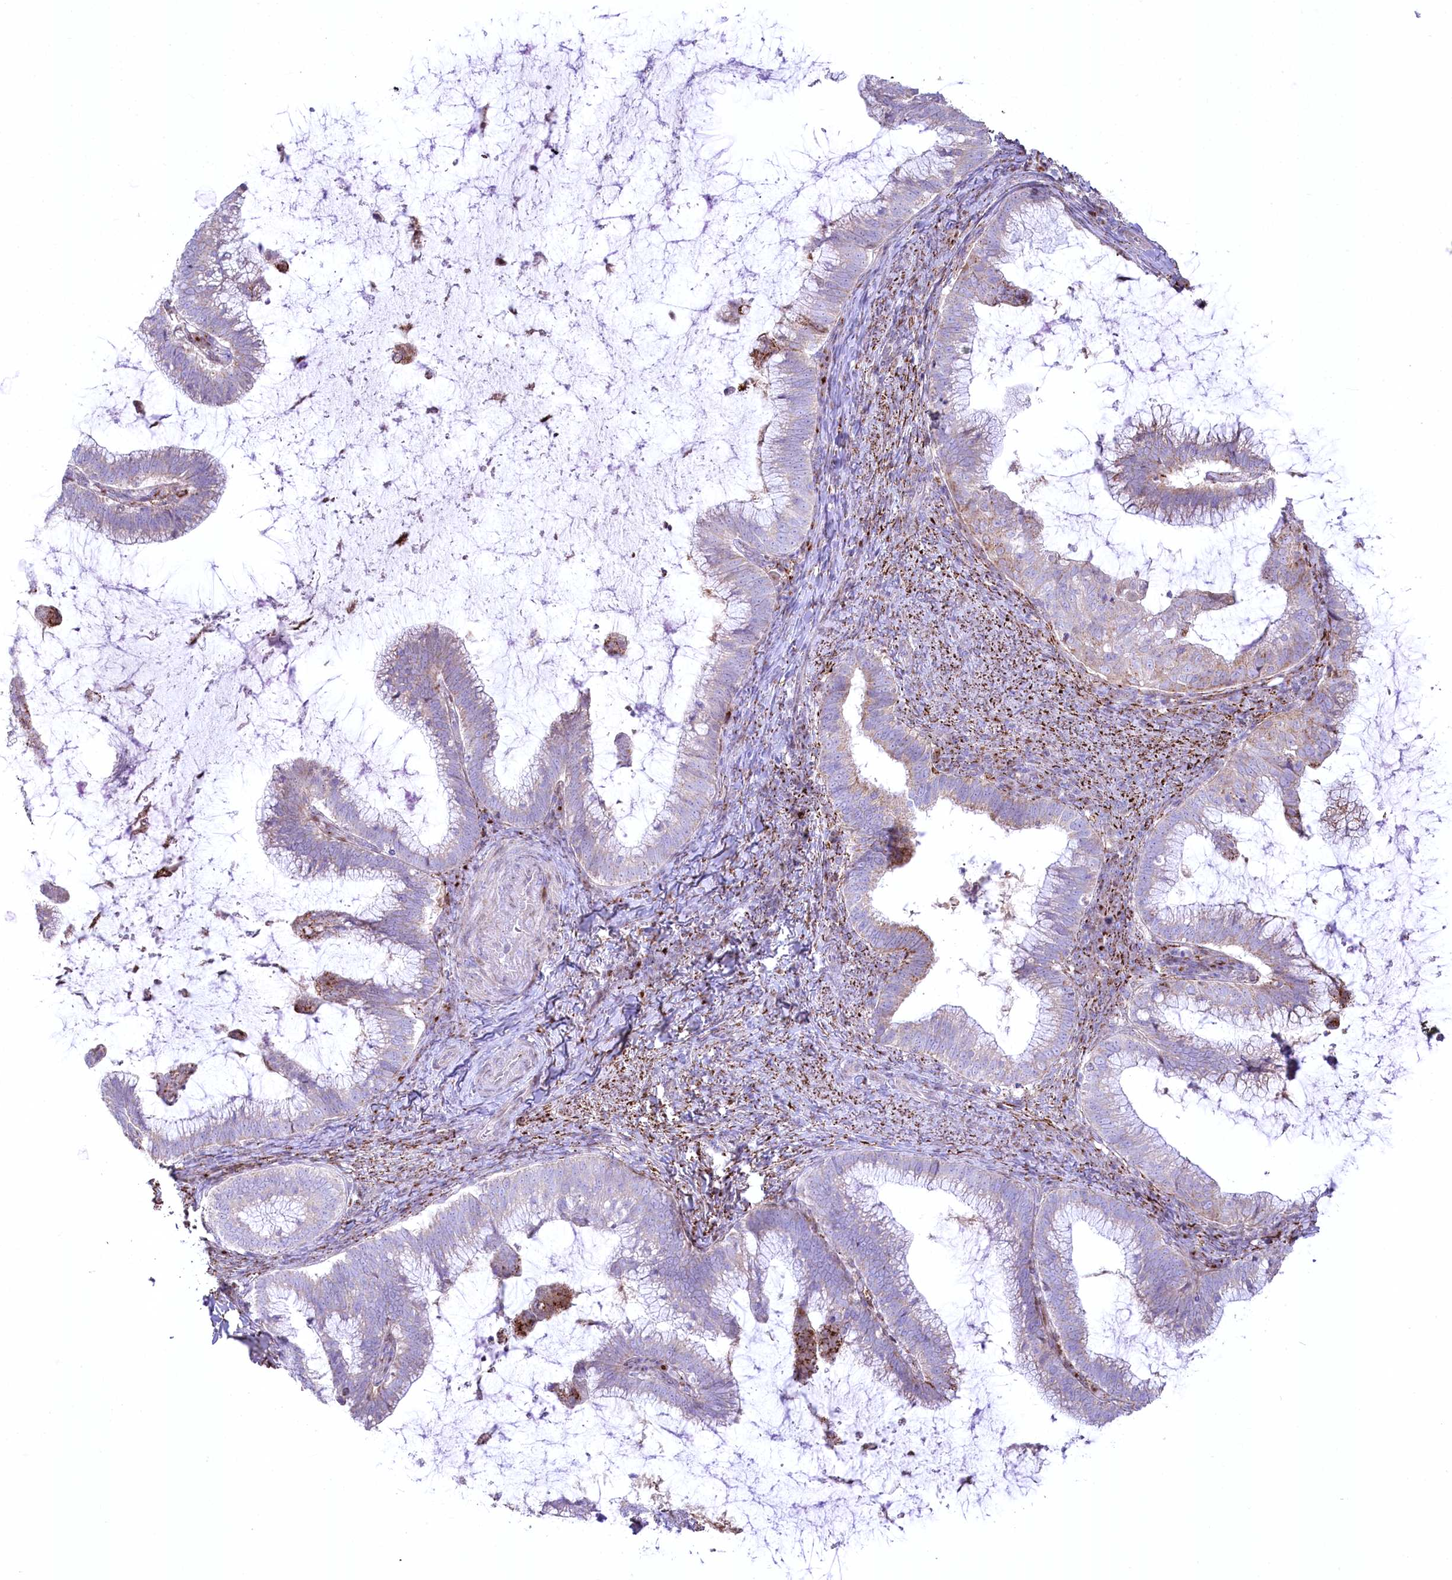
{"staining": {"intensity": "weak", "quantity": "<25%", "location": "cytoplasmic/membranous"}, "tissue": "cervical cancer", "cell_type": "Tumor cells", "image_type": "cancer", "snomed": [{"axis": "morphology", "description": "Adenocarcinoma, NOS"}, {"axis": "topography", "description": "Cervix"}], "caption": "Immunohistochemistry (IHC) of cervical cancer reveals no staining in tumor cells. (IHC, brightfield microscopy, high magnification).", "gene": "CEP164", "patient": {"sex": "female", "age": 36}}